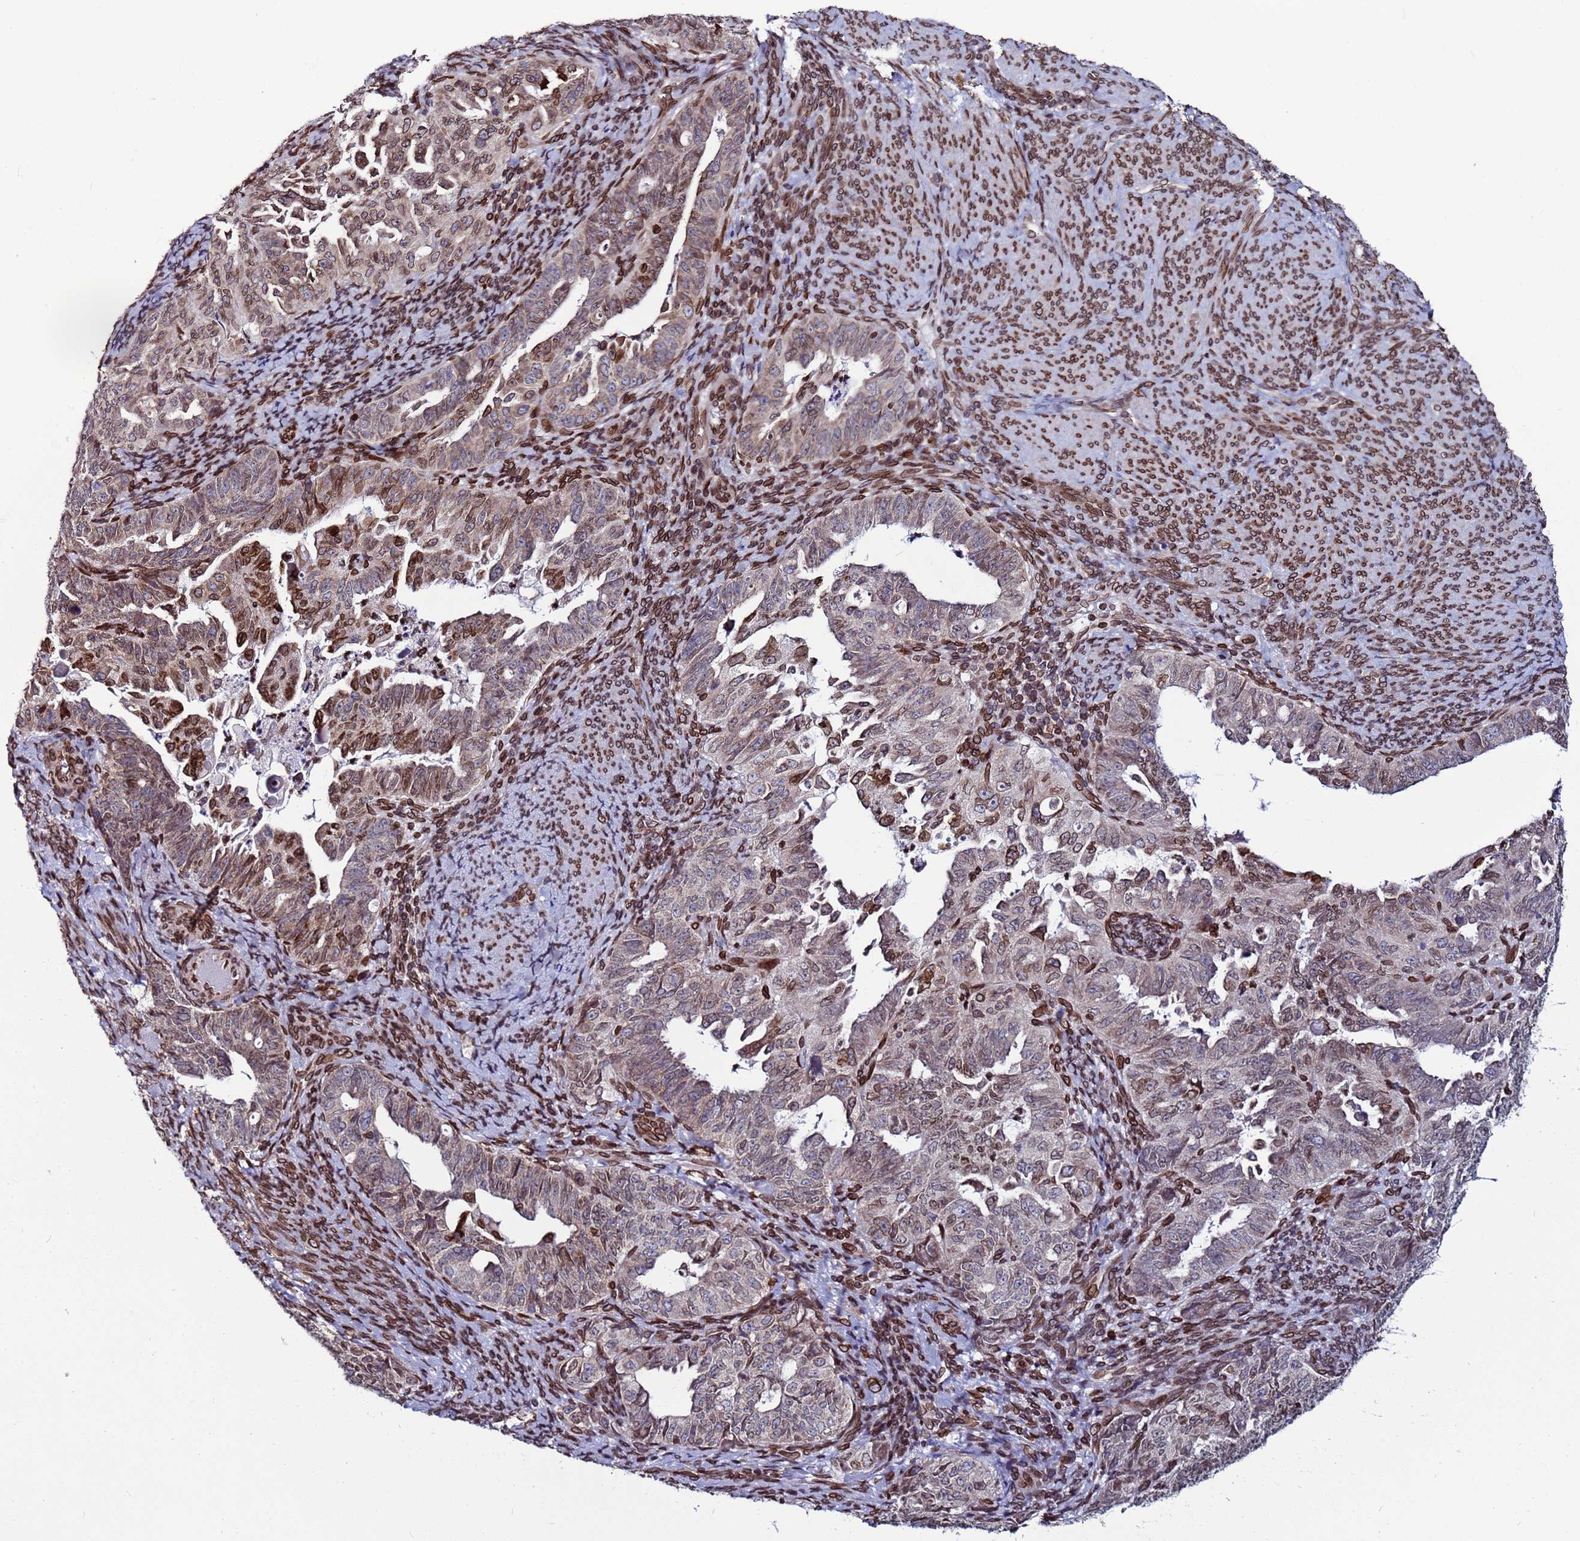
{"staining": {"intensity": "weak", "quantity": "25%-75%", "location": "cytoplasmic/membranous,nuclear"}, "tissue": "endometrial cancer", "cell_type": "Tumor cells", "image_type": "cancer", "snomed": [{"axis": "morphology", "description": "Adenocarcinoma, NOS"}, {"axis": "topography", "description": "Endometrium"}], "caption": "Protein expression analysis of endometrial cancer demonstrates weak cytoplasmic/membranous and nuclear positivity in approximately 25%-75% of tumor cells.", "gene": "TOR1AIP1", "patient": {"sex": "female", "age": 65}}